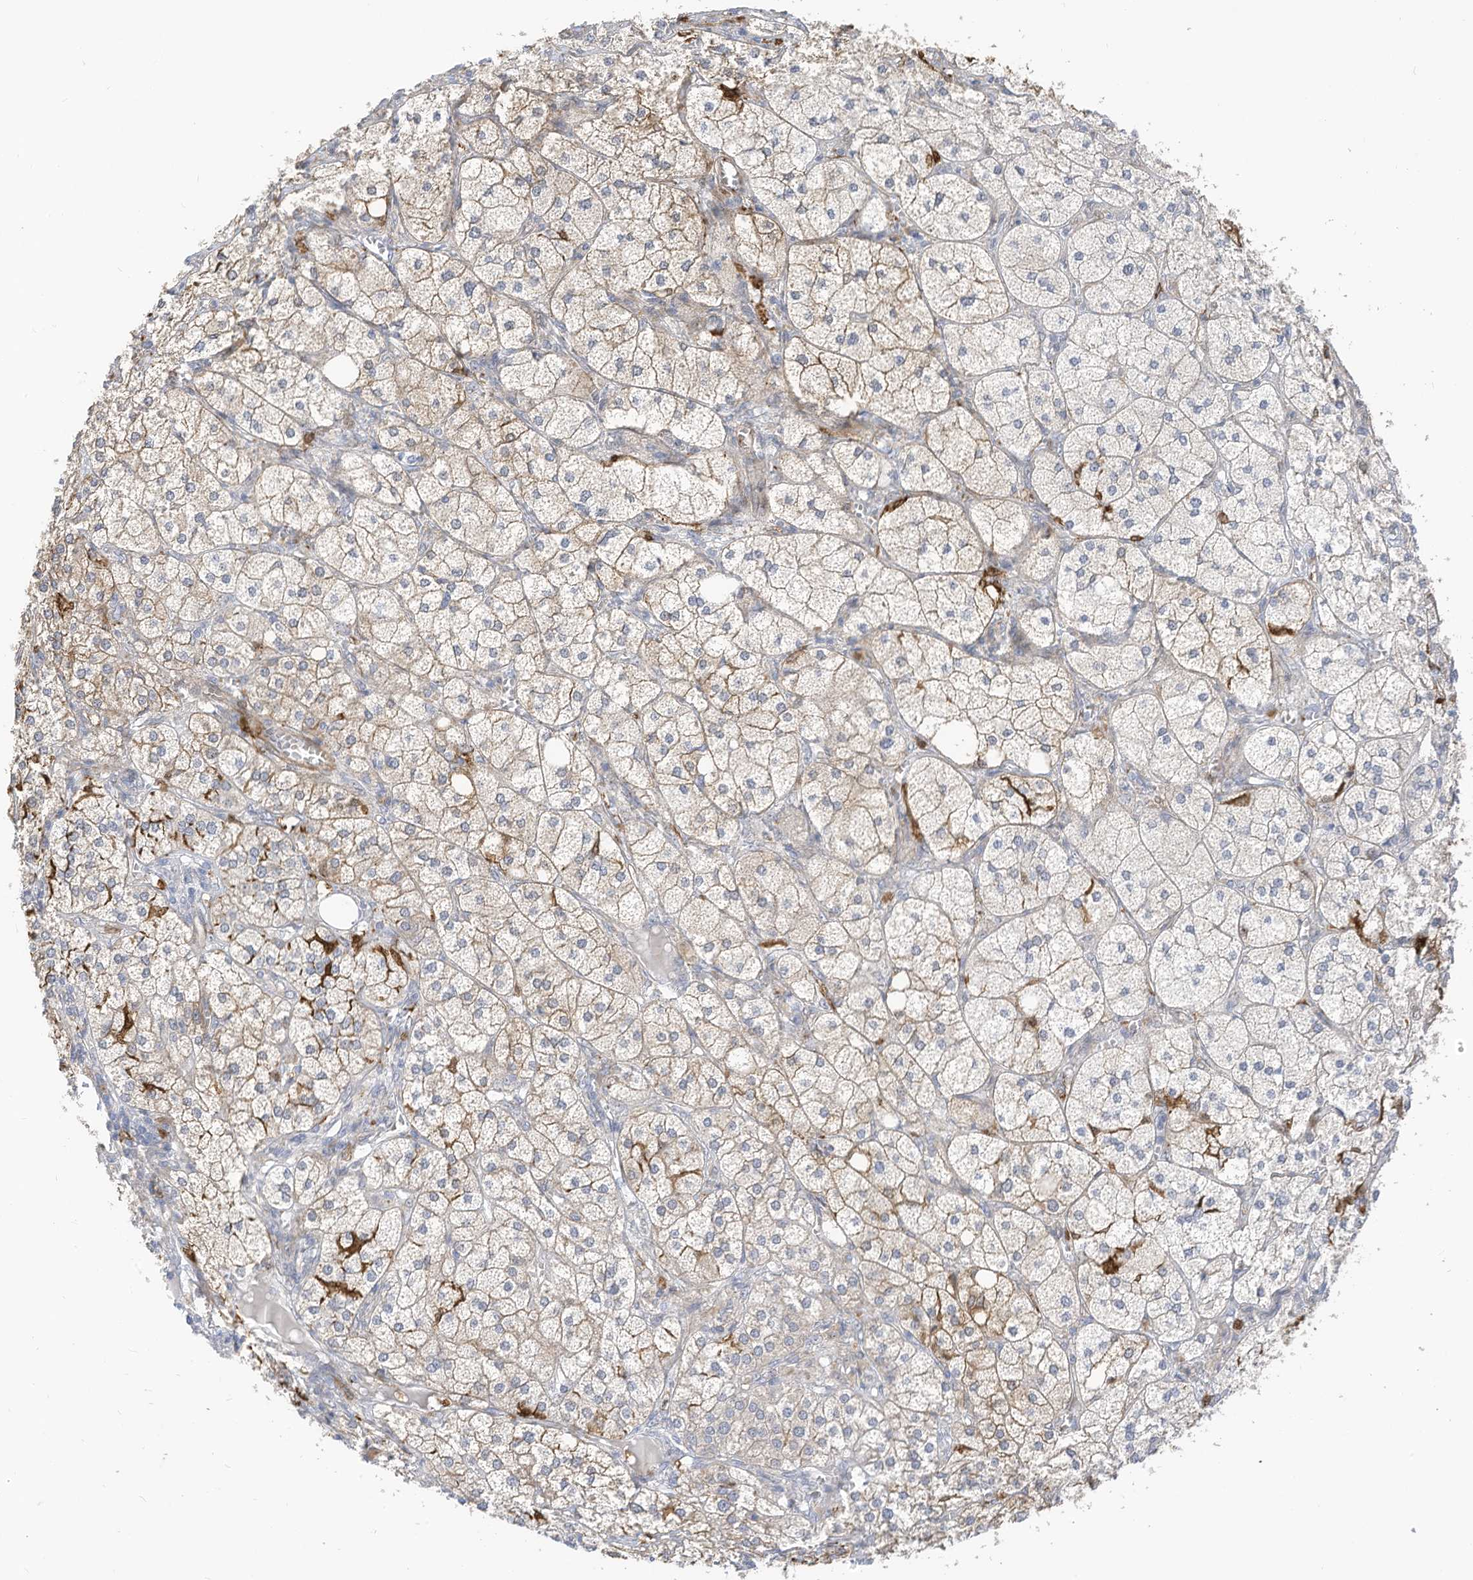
{"staining": {"intensity": "weak", "quantity": "25%-75%", "location": "cytoplasmic/membranous"}, "tissue": "adrenal gland", "cell_type": "Glandular cells", "image_type": "normal", "snomed": [{"axis": "morphology", "description": "Normal tissue, NOS"}, {"axis": "topography", "description": "Adrenal gland"}], "caption": "Immunohistochemical staining of unremarkable adrenal gland reveals 25%-75% levels of weak cytoplasmic/membranous protein positivity in about 25%-75% of glandular cells. The staining was performed using DAB to visualize the protein expression in brown, while the nuclei were stained in blue with hematoxylin (Magnification: 20x).", "gene": "ATP13A1", "patient": {"sex": "female", "age": 61}}